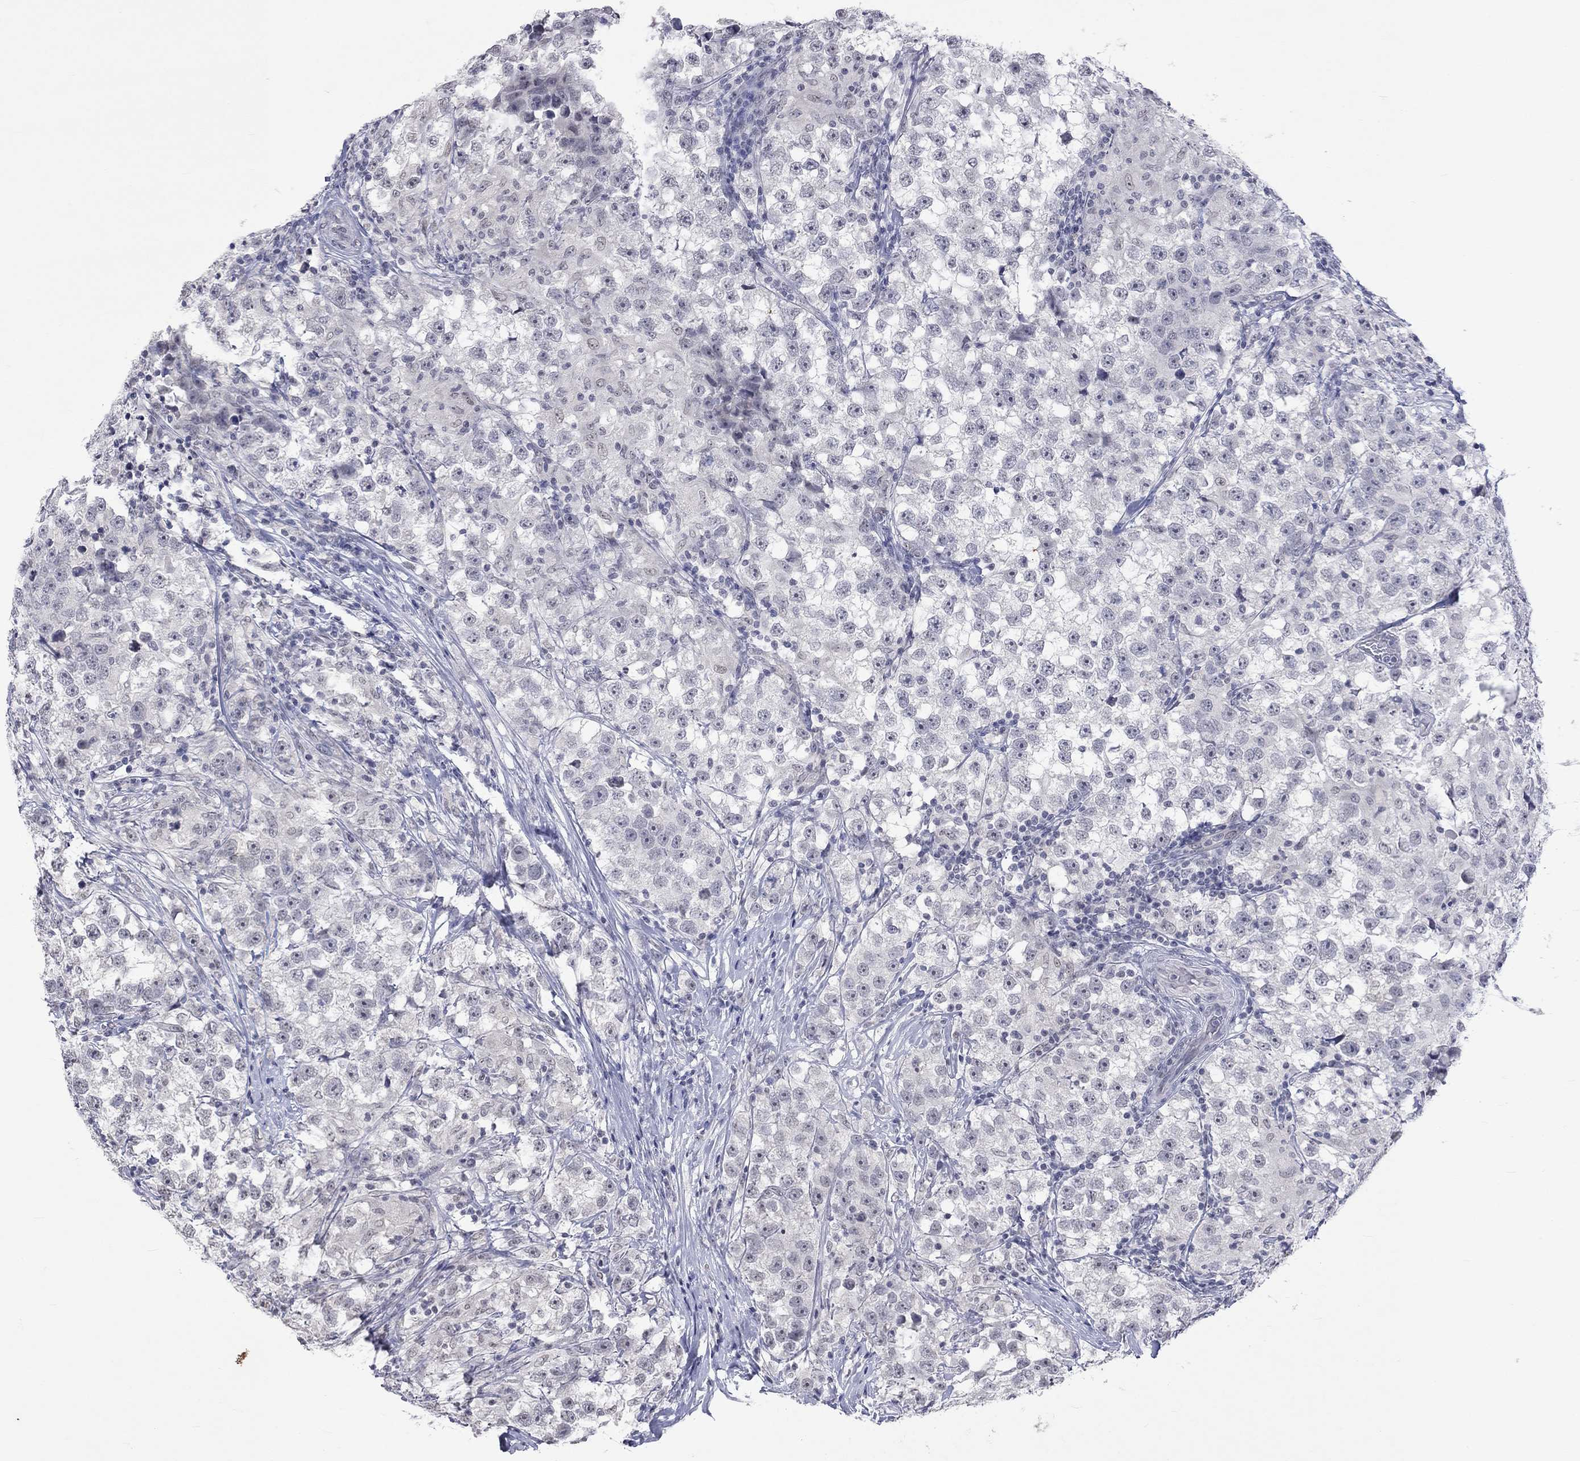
{"staining": {"intensity": "negative", "quantity": "none", "location": "none"}, "tissue": "testis cancer", "cell_type": "Tumor cells", "image_type": "cancer", "snomed": [{"axis": "morphology", "description": "Seminoma, NOS"}, {"axis": "topography", "description": "Testis"}], "caption": "An IHC histopathology image of testis cancer (seminoma) is shown. There is no staining in tumor cells of testis cancer (seminoma).", "gene": "TMEM143", "patient": {"sex": "male", "age": 46}}